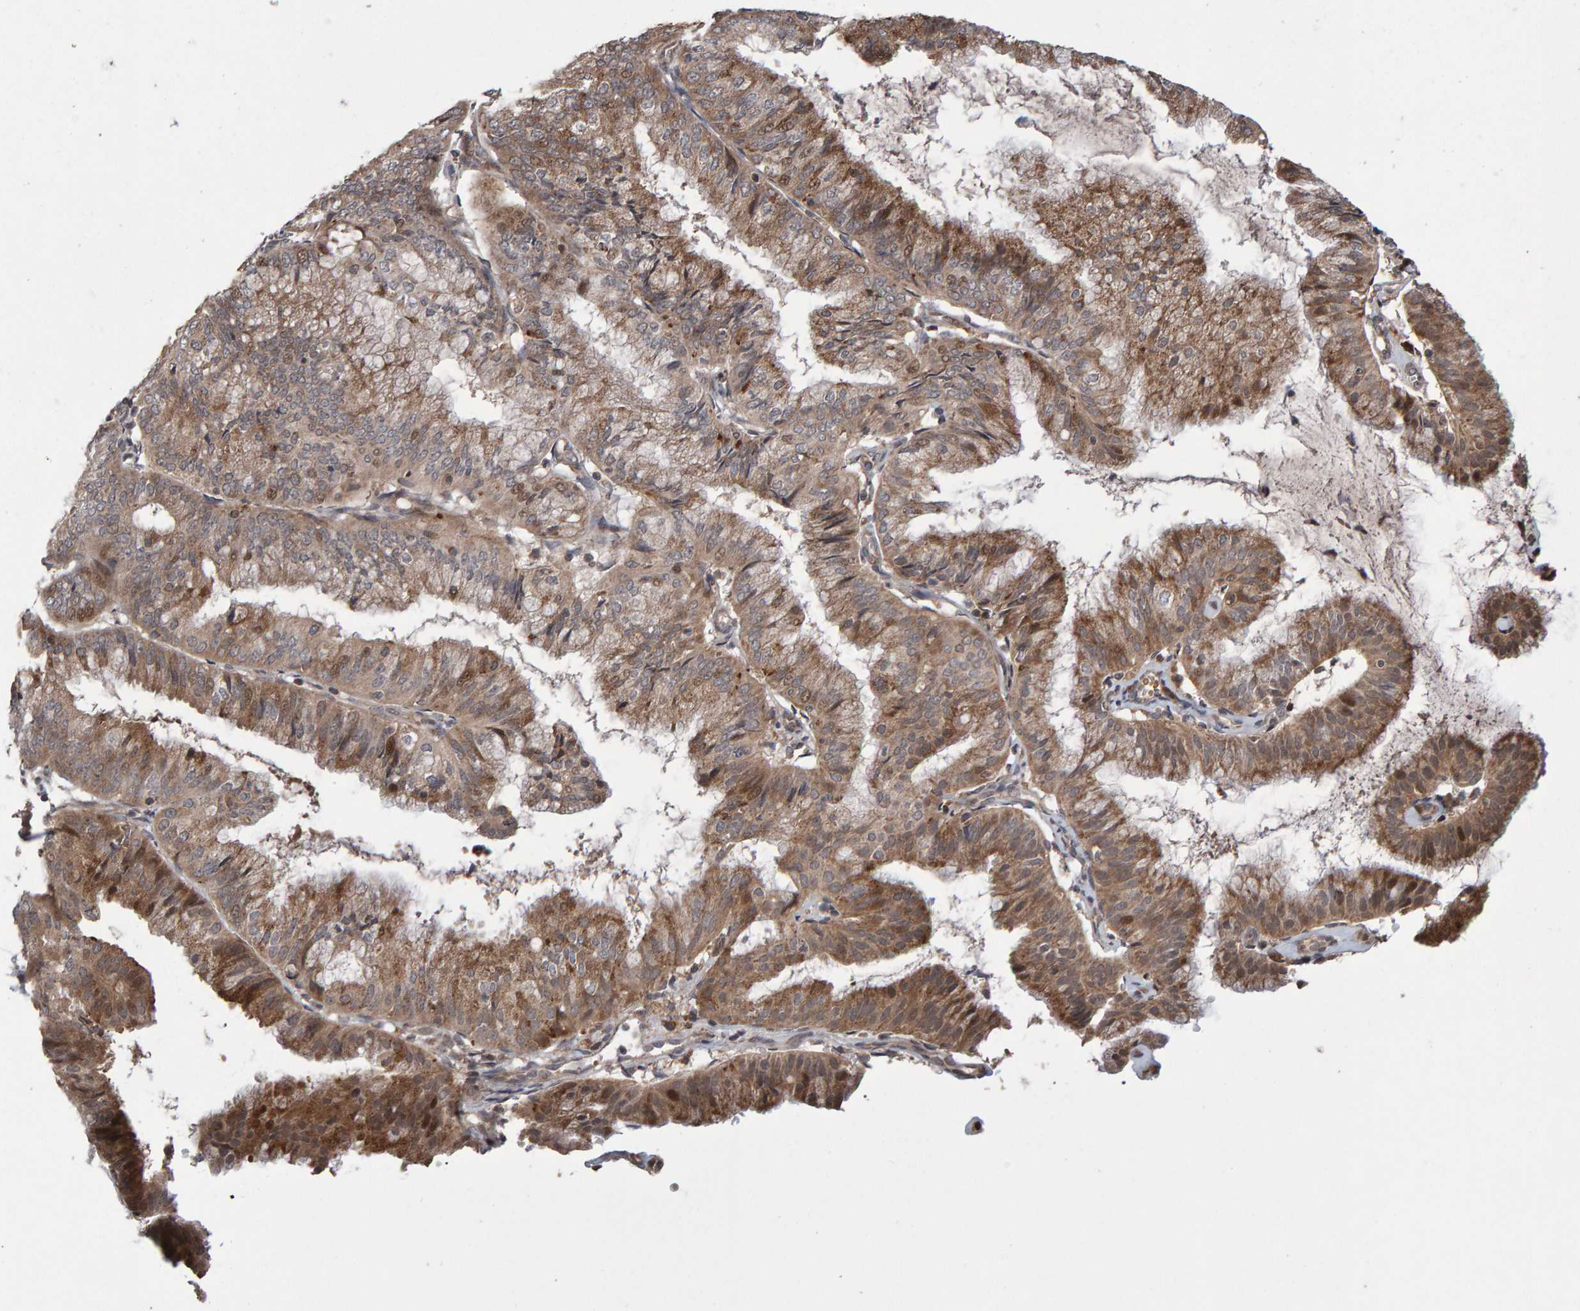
{"staining": {"intensity": "moderate", "quantity": ">75%", "location": "cytoplasmic/membranous,nuclear"}, "tissue": "endometrial cancer", "cell_type": "Tumor cells", "image_type": "cancer", "snomed": [{"axis": "morphology", "description": "Adenocarcinoma, NOS"}, {"axis": "topography", "description": "Endometrium"}], "caption": "Adenocarcinoma (endometrial) stained for a protein shows moderate cytoplasmic/membranous and nuclear positivity in tumor cells. The staining is performed using DAB (3,3'-diaminobenzidine) brown chromogen to label protein expression. The nuclei are counter-stained blue using hematoxylin.", "gene": "PECR", "patient": {"sex": "female", "age": 63}}